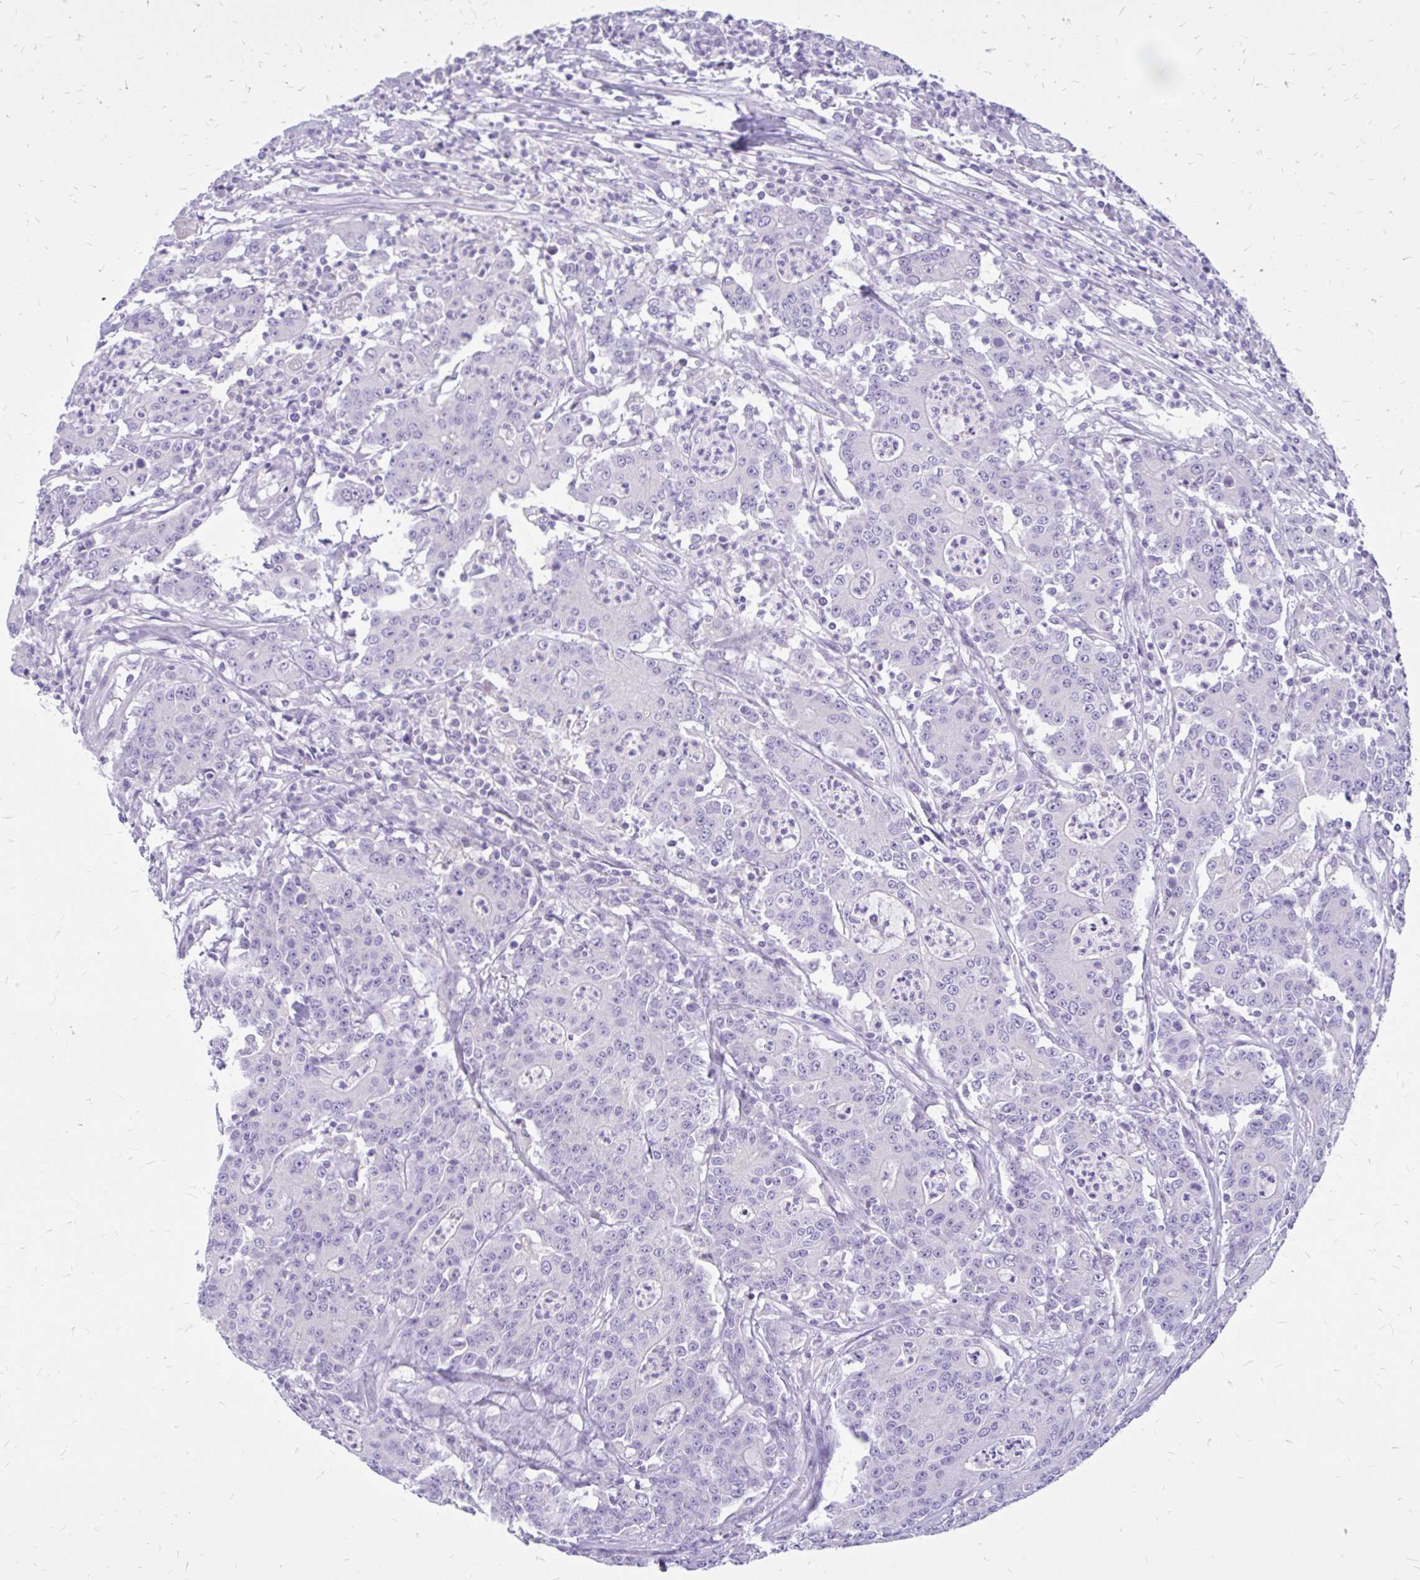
{"staining": {"intensity": "negative", "quantity": "none", "location": "none"}, "tissue": "colorectal cancer", "cell_type": "Tumor cells", "image_type": "cancer", "snomed": [{"axis": "morphology", "description": "Adenocarcinoma, NOS"}, {"axis": "topography", "description": "Colon"}], "caption": "Protein analysis of adenocarcinoma (colorectal) demonstrates no significant positivity in tumor cells. (IHC, brightfield microscopy, high magnification).", "gene": "MAP1LC3A", "patient": {"sex": "male", "age": 83}}